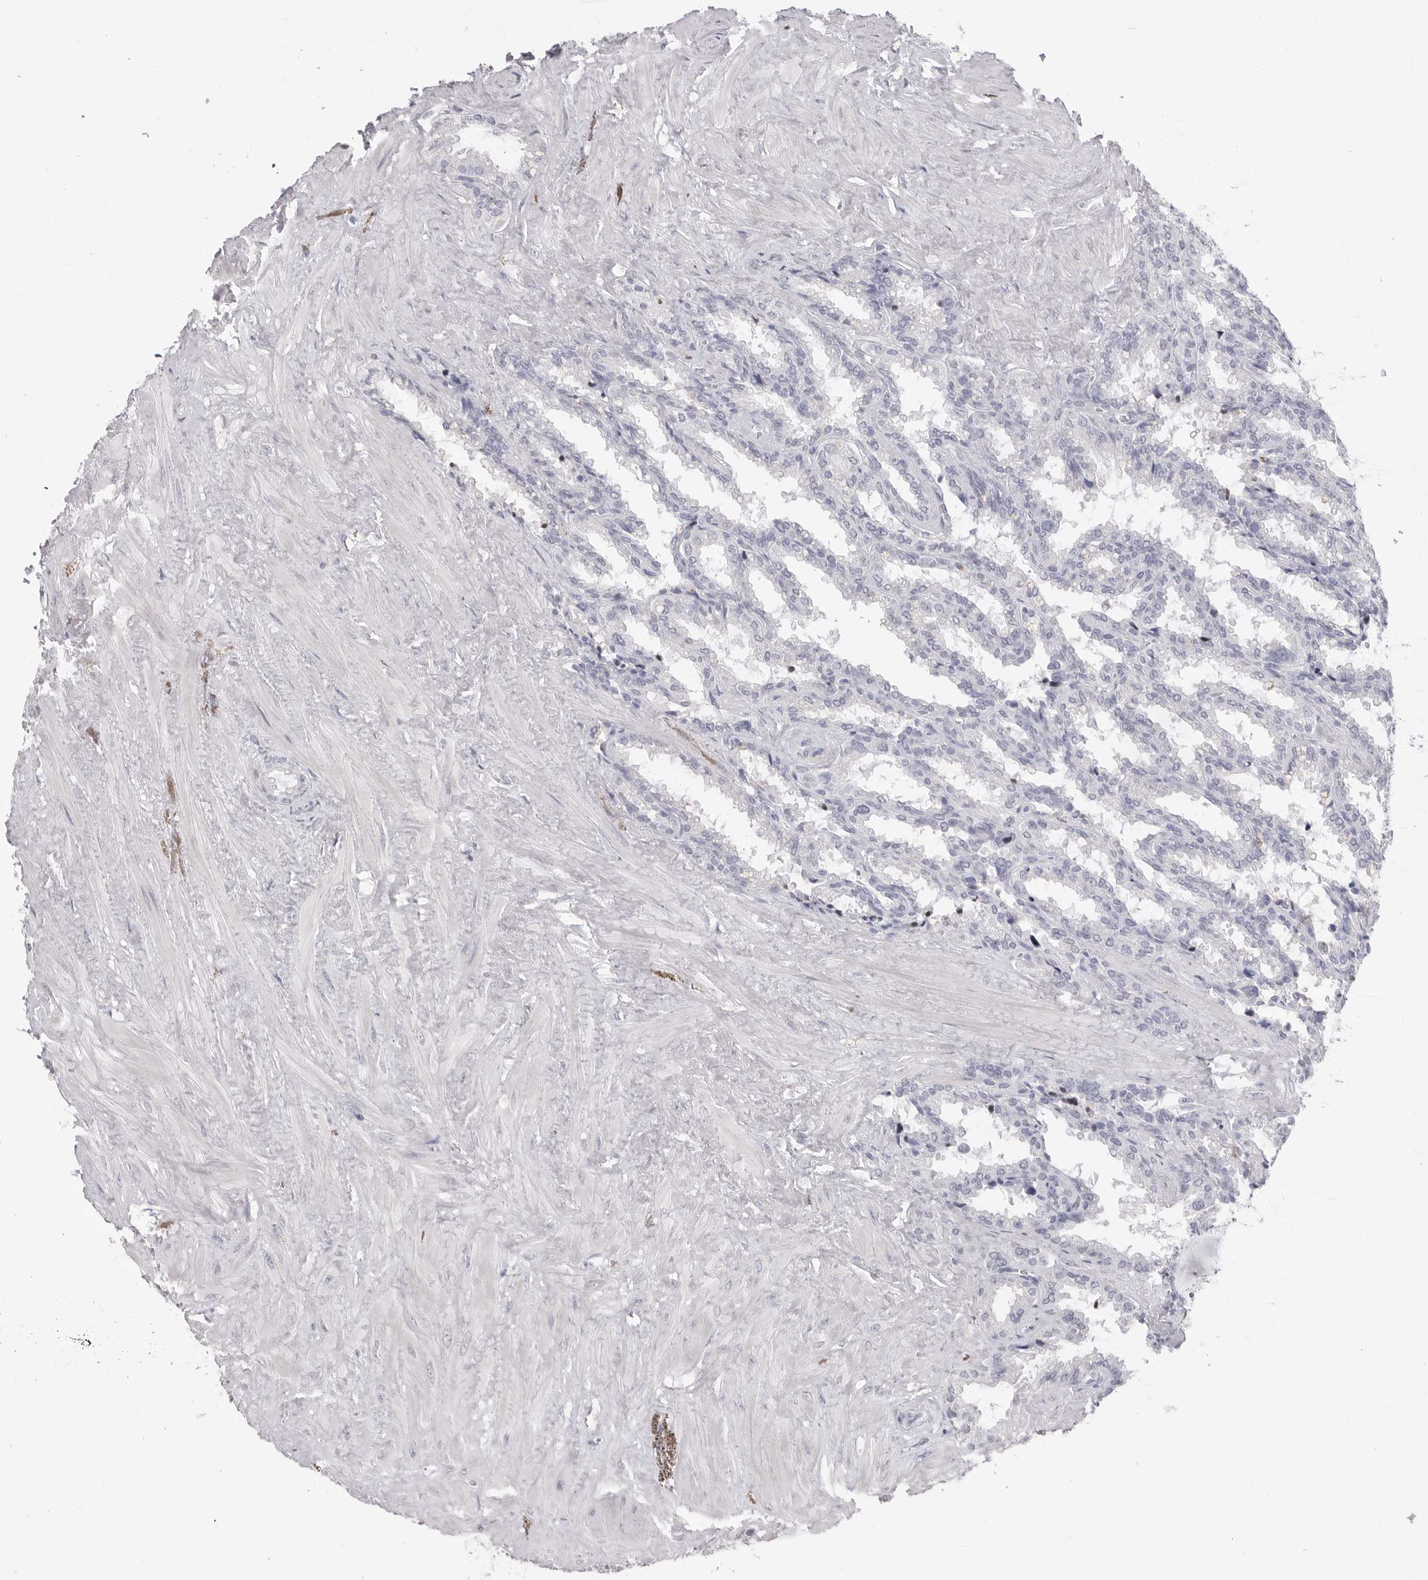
{"staining": {"intensity": "negative", "quantity": "none", "location": "none"}, "tissue": "seminal vesicle", "cell_type": "Glandular cells", "image_type": "normal", "snomed": [{"axis": "morphology", "description": "Normal tissue, NOS"}, {"axis": "topography", "description": "Seminal veicle"}], "caption": "High magnification brightfield microscopy of benign seminal vesicle stained with DAB (3,3'-diaminobenzidine) (brown) and counterstained with hematoxylin (blue): glandular cells show no significant staining. (DAB (3,3'-diaminobenzidine) IHC visualized using brightfield microscopy, high magnification).", "gene": "CPB1", "patient": {"sex": "male", "age": 46}}